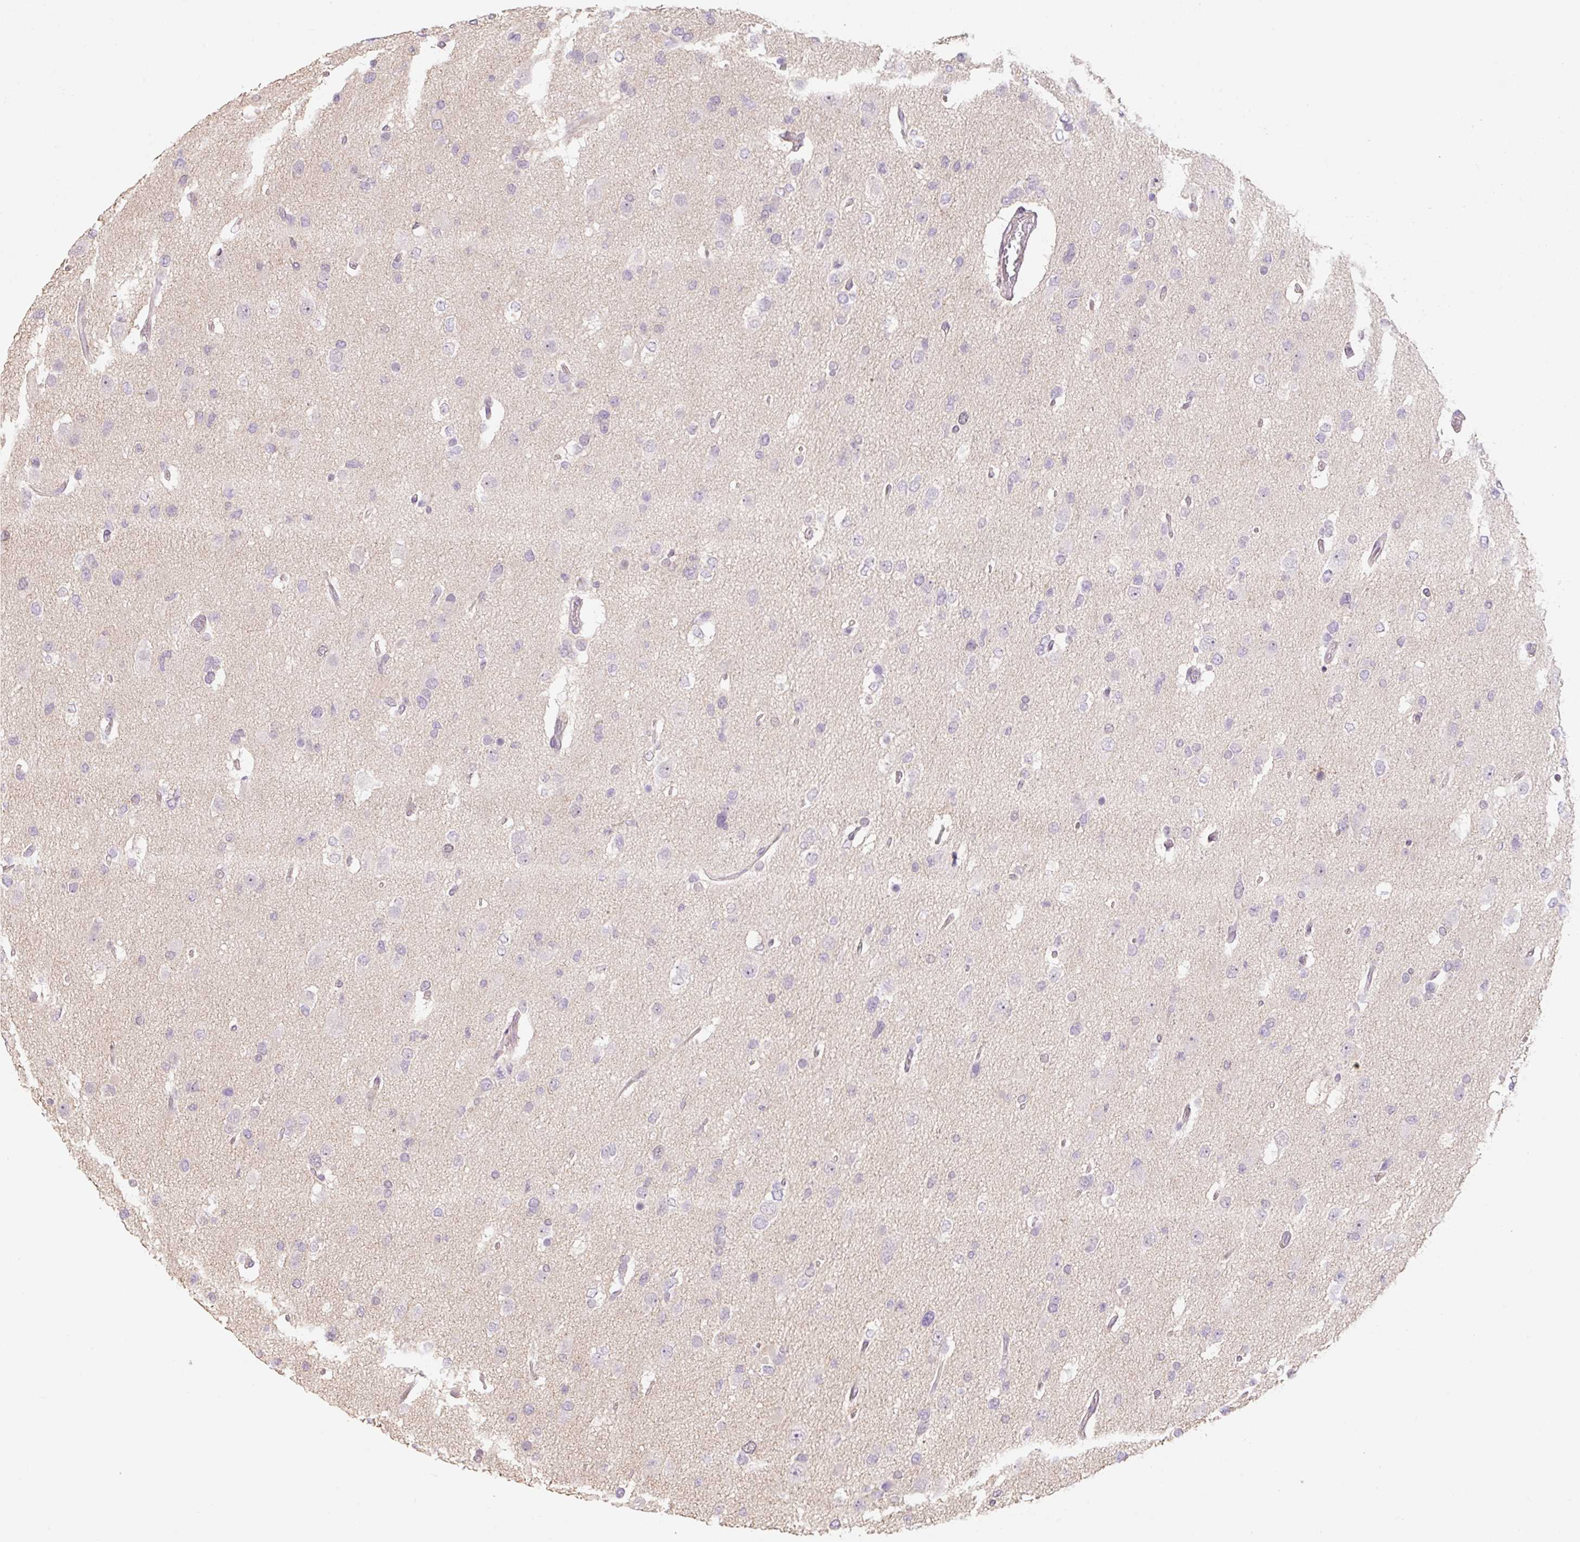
{"staining": {"intensity": "negative", "quantity": "none", "location": "none"}, "tissue": "glioma", "cell_type": "Tumor cells", "image_type": "cancer", "snomed": [{"axis": "morphology", "description": "Glioma, malignant, High grade"}, {"axis": "topography", "description": "Brain"}], "caption": "IHC image of neoplastic tissue: human high-grade glioma (malignant) stained with DAB displays no significant protein positivity in tumor cells. (Immunohistochemistry, brightfield microscopy, high magnification).", "gene": "MIA2", "patient": {"sex": "male", "age": 53}}